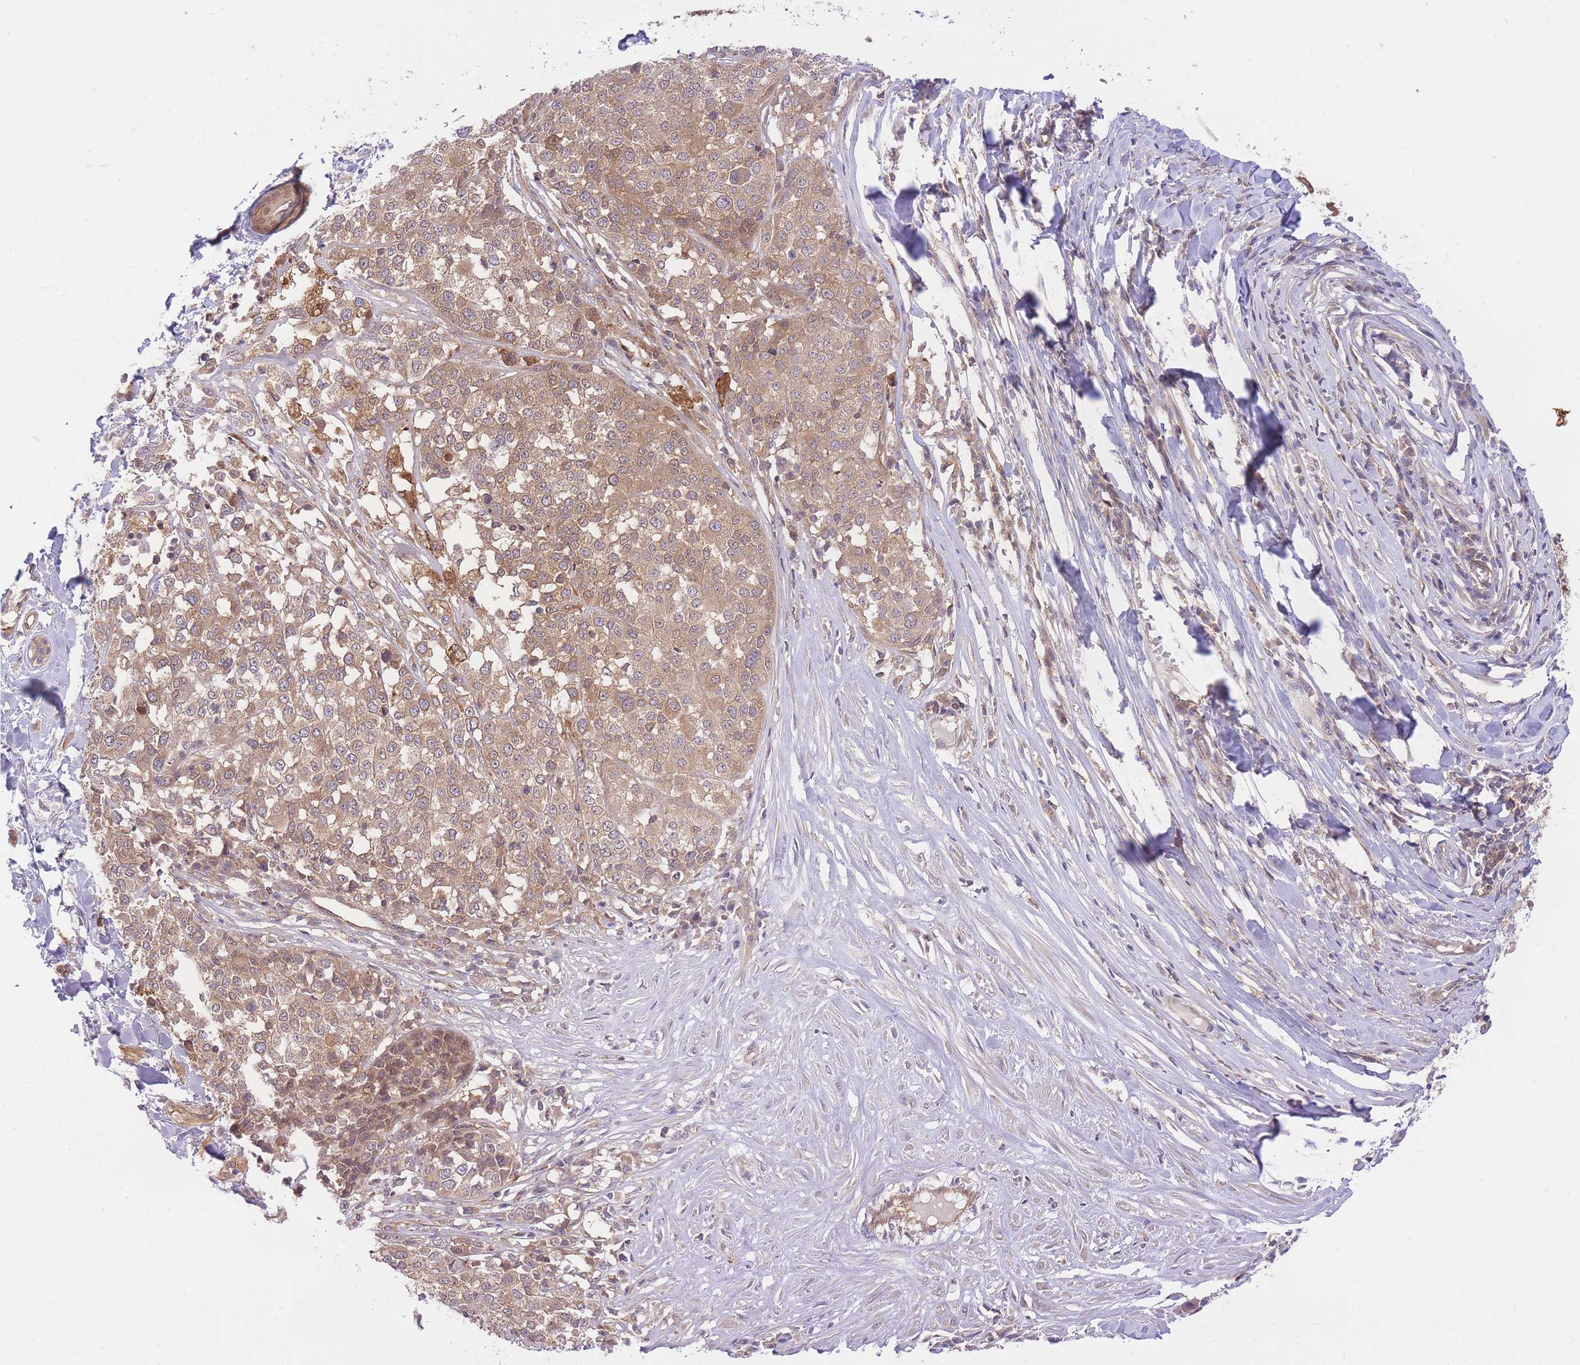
{"staining": {"intensity": "moderate", "quantity": ">75%", "location": "cytoplasmic/membranous,nuclear"}, "tissue": "melanoma", "cell_type": "Tumor cells", "image_type": "cancer", "snomed": [{"axis": "morphology", "description": "Malignant melanoma, Metastatic site"}, {"axis": "topography", "description": "Lymph node"}], "caption": "A histopathology image showing moderate cytoplasmic/membranous and nuclear staining in approximately >75% of tumor cells in melanoma, as visualized by brown immunohistochemical staining.", "gene": "PREP", "patient": {"sex": "male", "age": 44}}